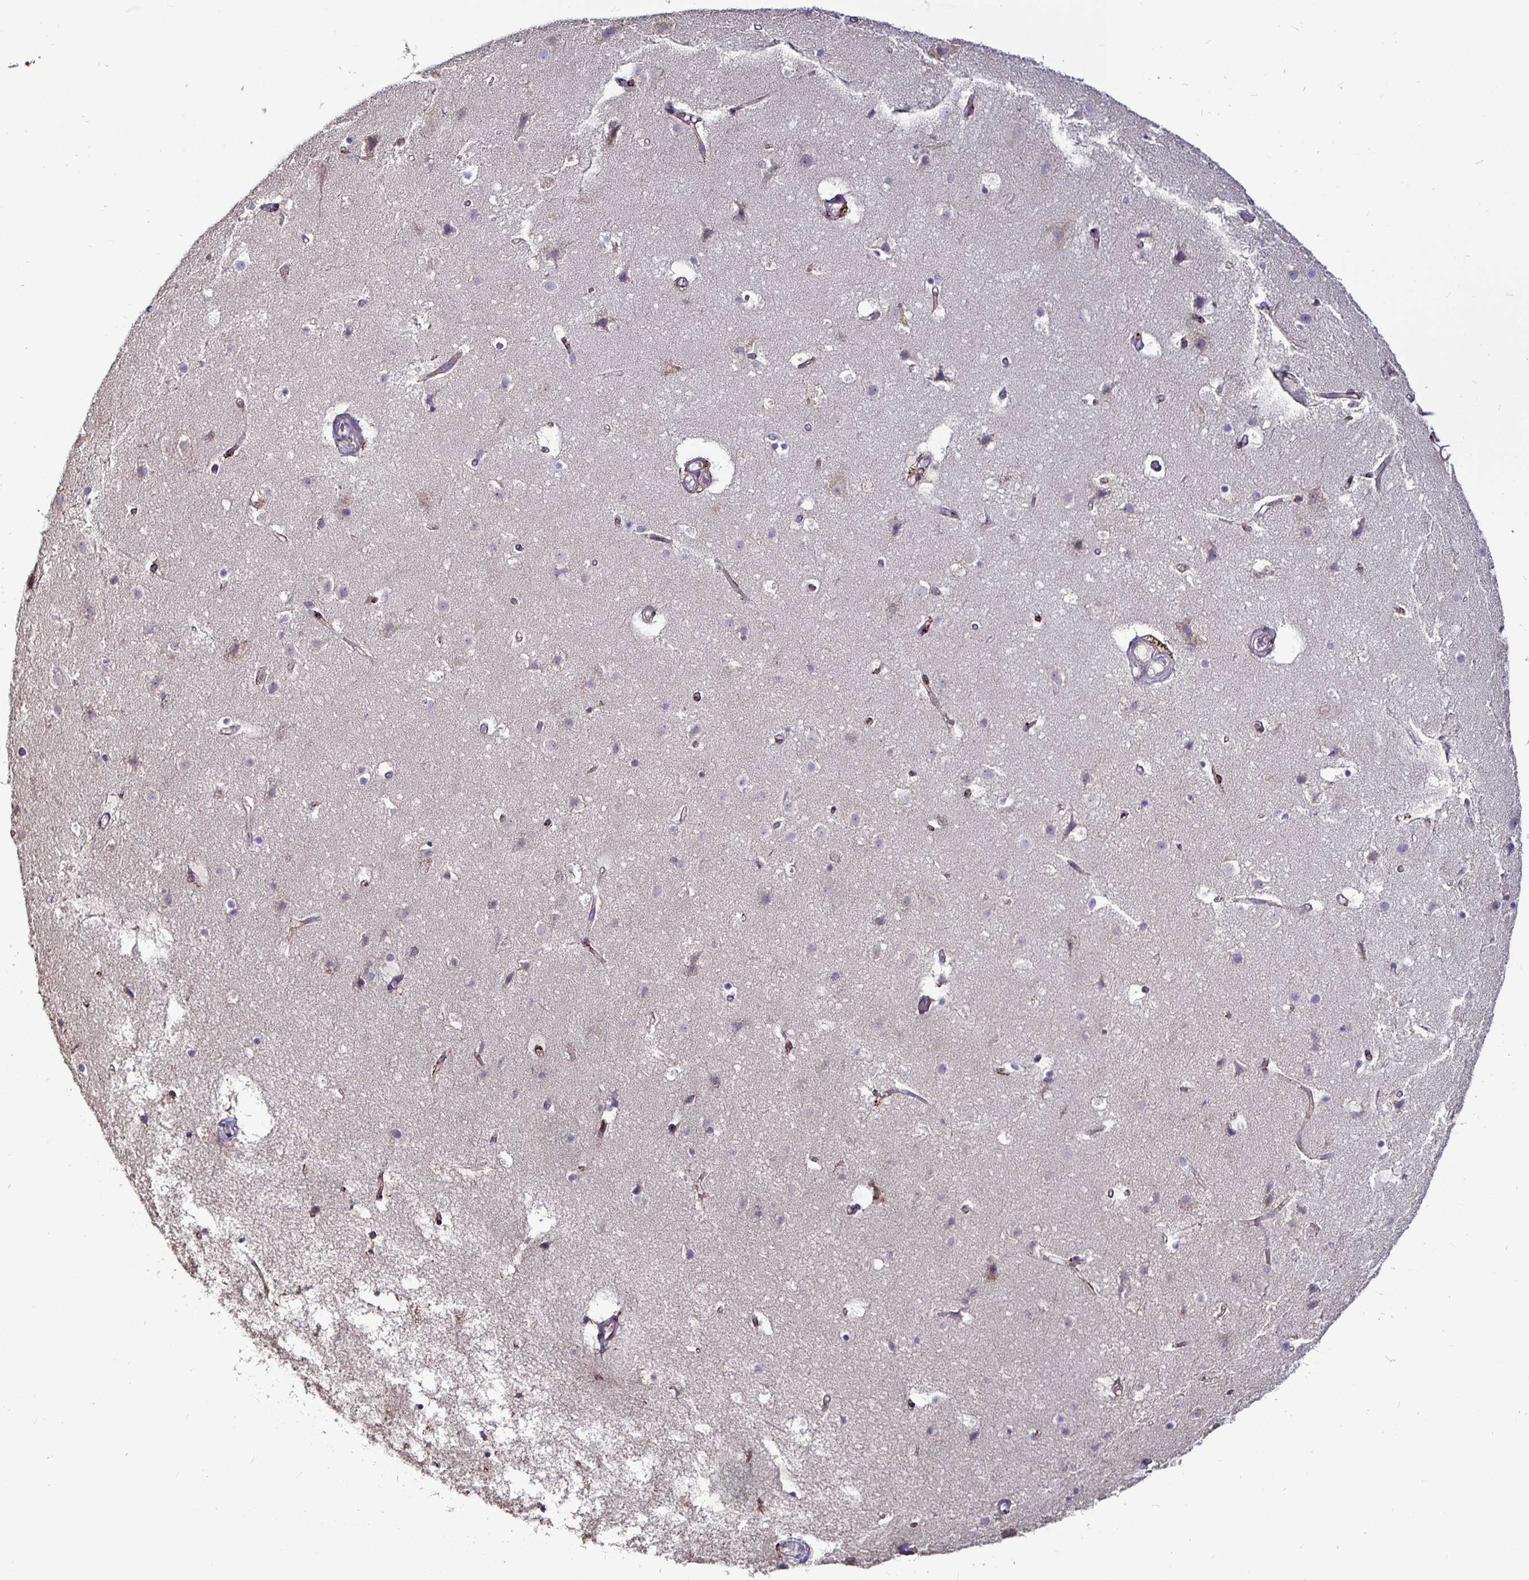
{"staining": {"intensity": "weak", "quantity": "<25%", "location": "cytoplasmic/membranous"}, "tissue": "cerebral cortex", "cell_type": "Endothelial cells", "image_type": "normal", "snomed": [{"axis": "morphology", "description": "Normal tissue, NOS"}, {"axis": "topography", "description": "Cerebral cortex"}], "caption": "Human cerebral cortex stained for a protein using IHC shows no staining in endothelial cells.", "gene": "P4HA2", "patient": {"sex": "female", "age": 52}}